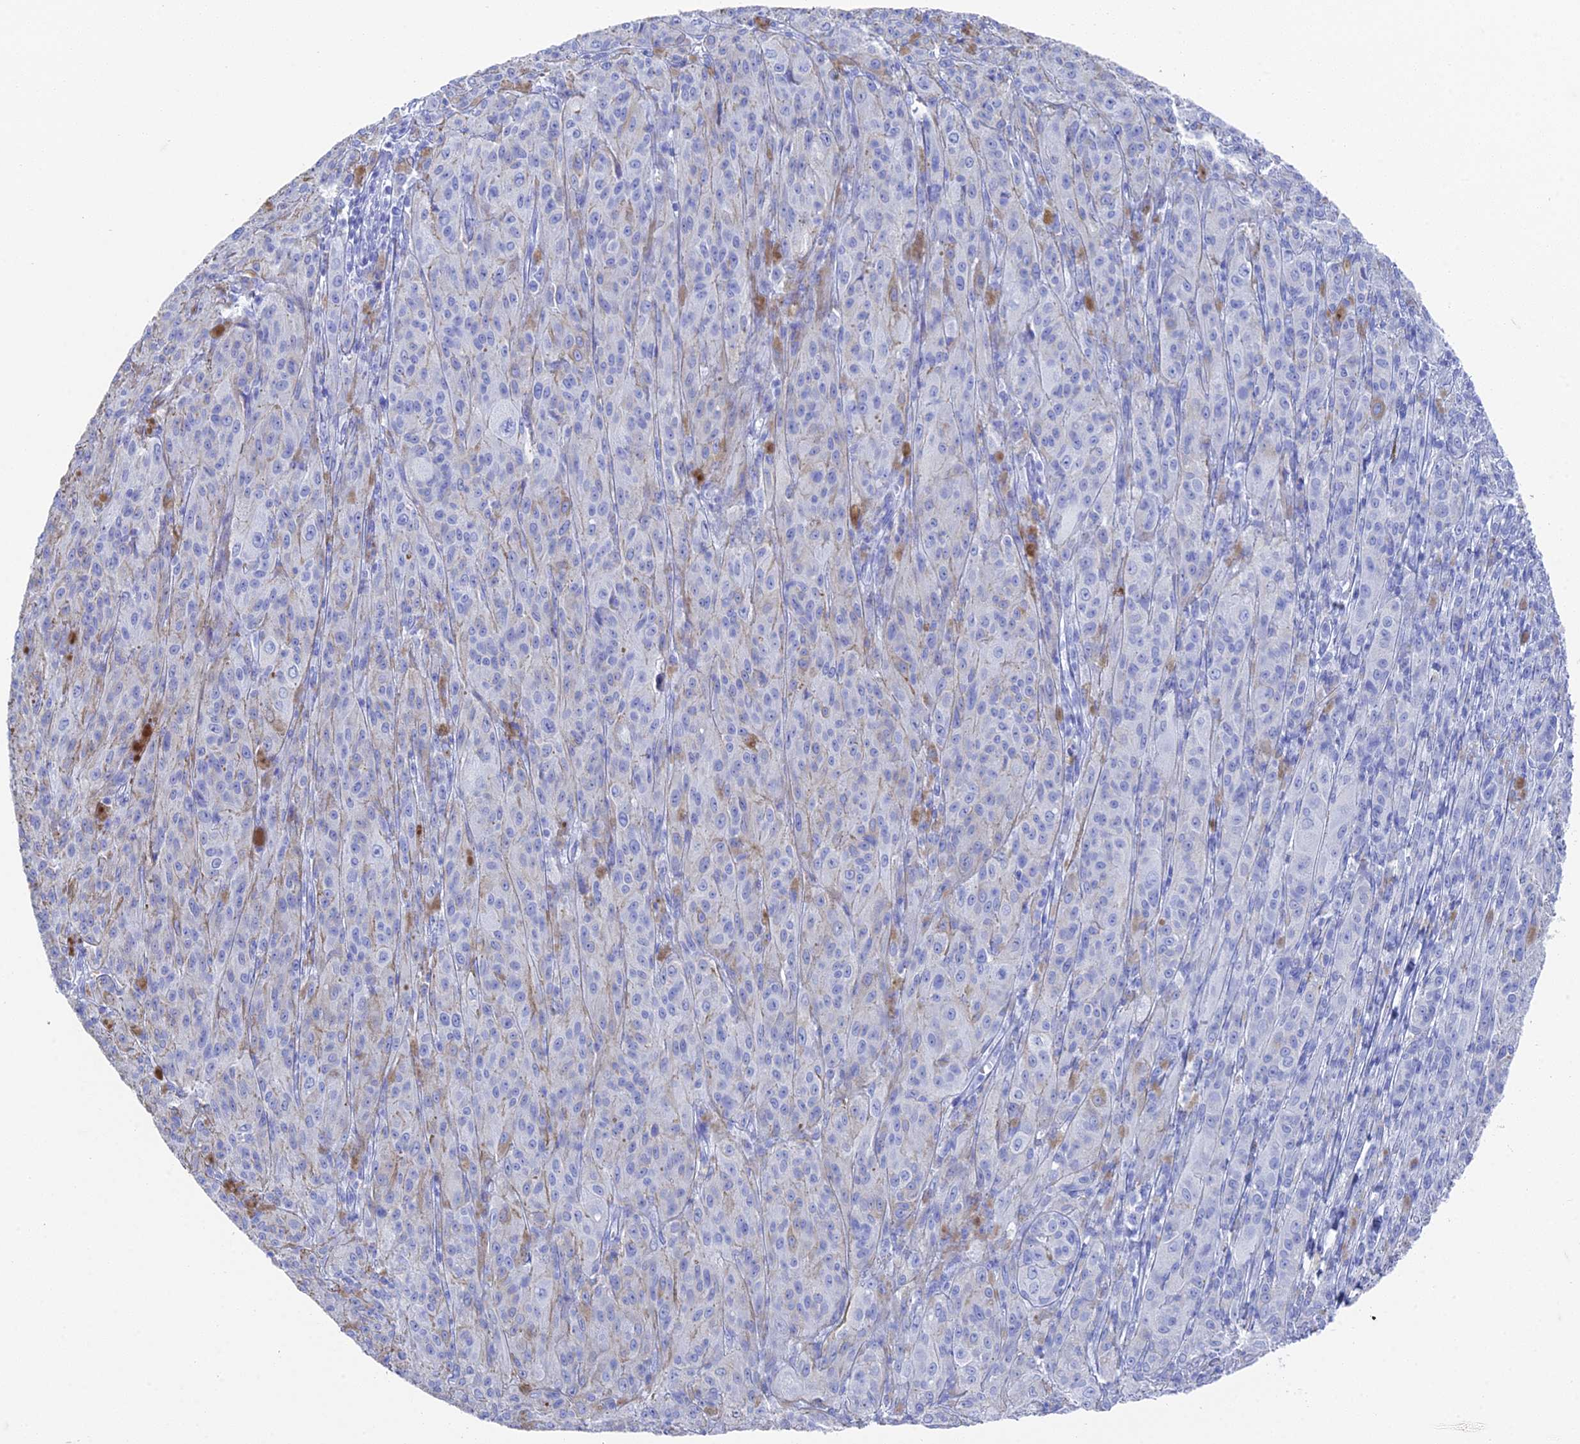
{"staining": {"intensity": "negative", "quantity": "none", "location": "none"}, "tissue": "melanoma", "cell_type": "Tumor cells", "image_type": "cancer", "snomed": [{"axis": "morphology", "description": "Malignant melanoma, NOS"}, {"axis": "topography", "description": "Skin"}], "caption": "Tumor cells show no significant protein expression in malignant melanoma.", "gene": "ENPP3", "patient": {"sex": "female", "age": 52}}